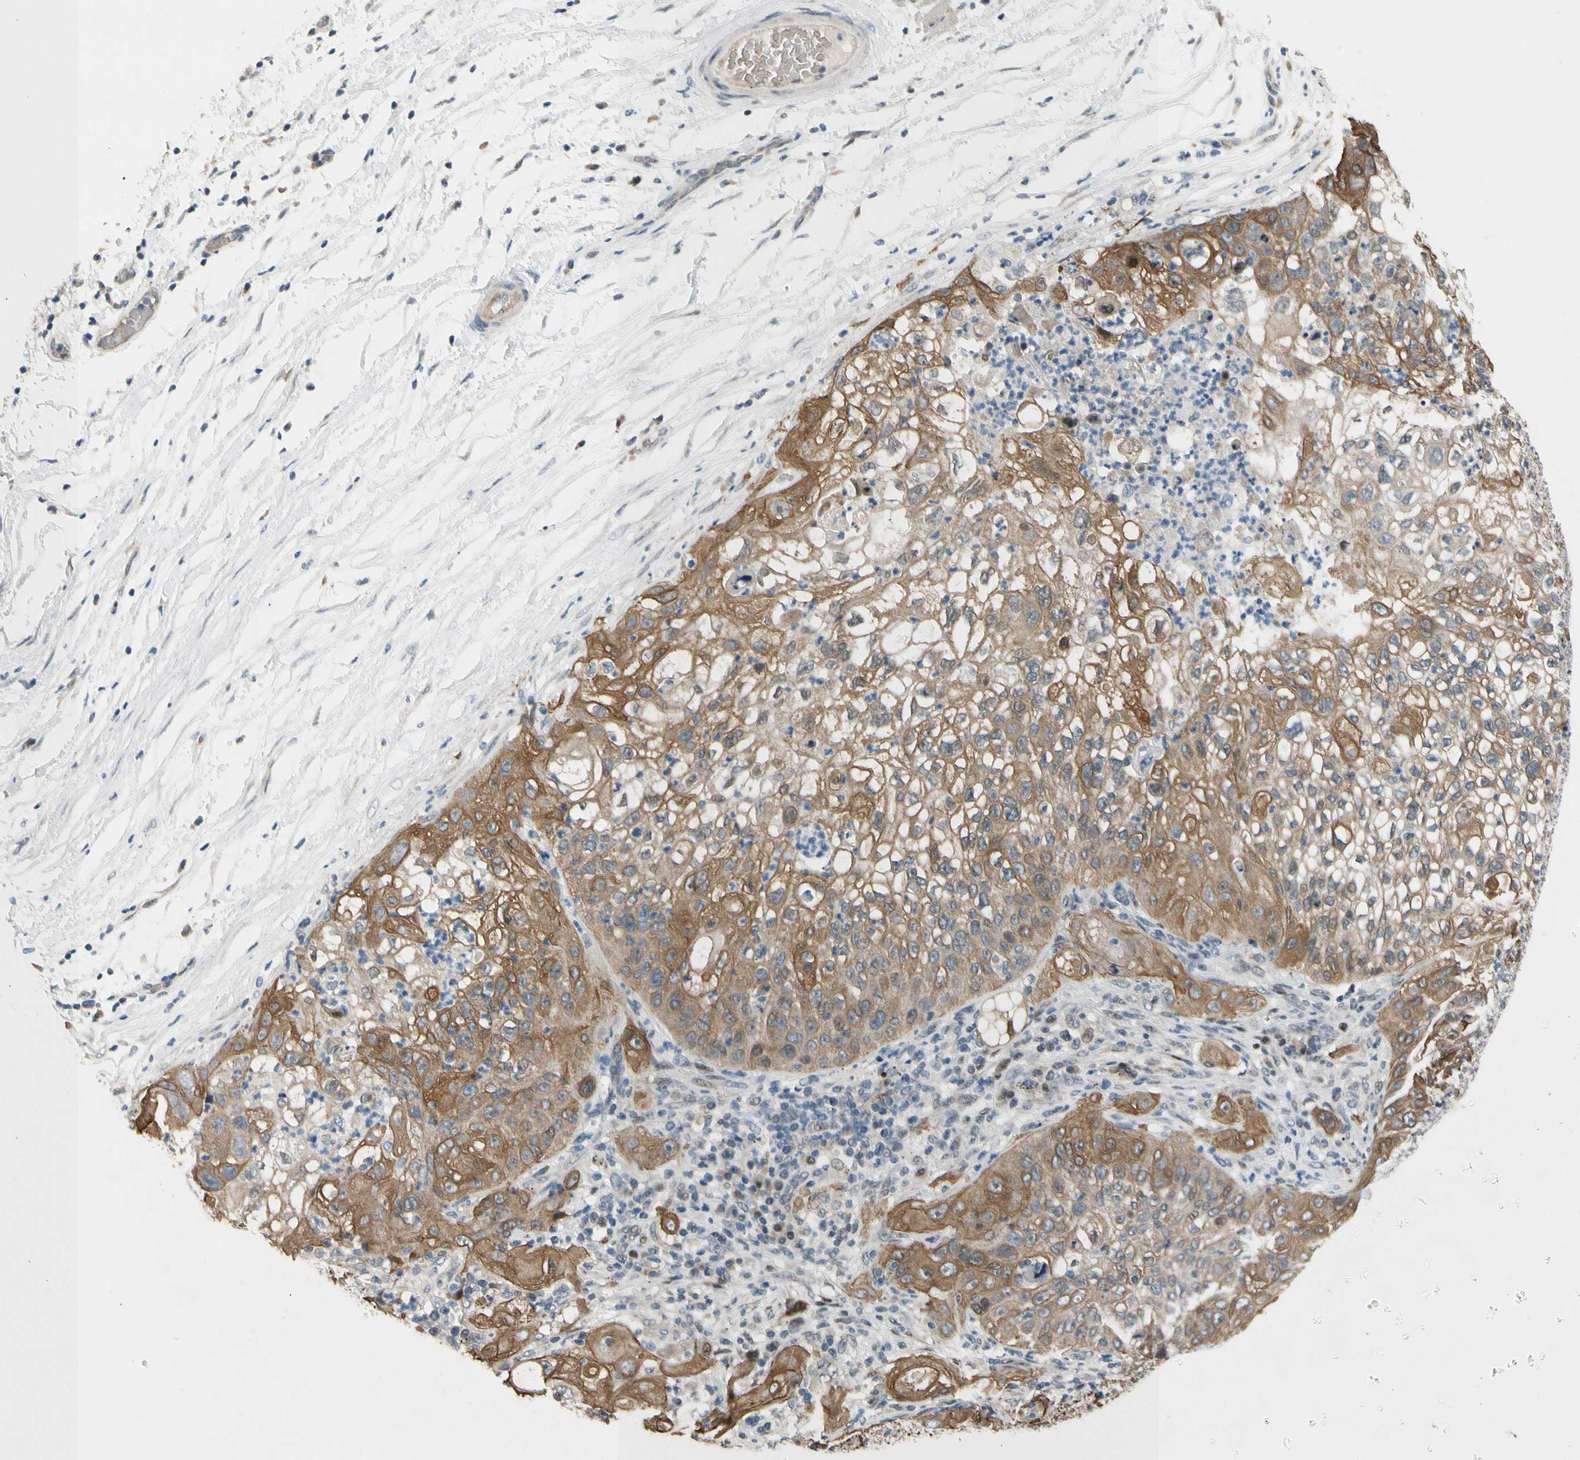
{"staining": {"intensity": "moderate", "quantity": ">75%", "location": "cytoplasmic/membranous"}, "tissue": "lung cancer", "cell_type": "Tumor cells", "image_type": "cancer", "snomed": [{"axis": "morphology", "description": "Inflammation, NOS"}, {"axis": "morphology", "description": "Squamous cell carcinoma, NOS"}, {"axis": "topography", "description": "Lymph node"}, {"axis": "topography", "description": "Soft tissue"}, {"axis": "topography", "description": "Lung"}], "caption": "Approximately >75% of tumor cells in lung squamous cell carcinoma display moderate cytoplasmic/membranous protein staining as visualized by brown immunohistochemical staining.", "gene": "ZNF184", "patient": {"sex": "male", "age": 66}}